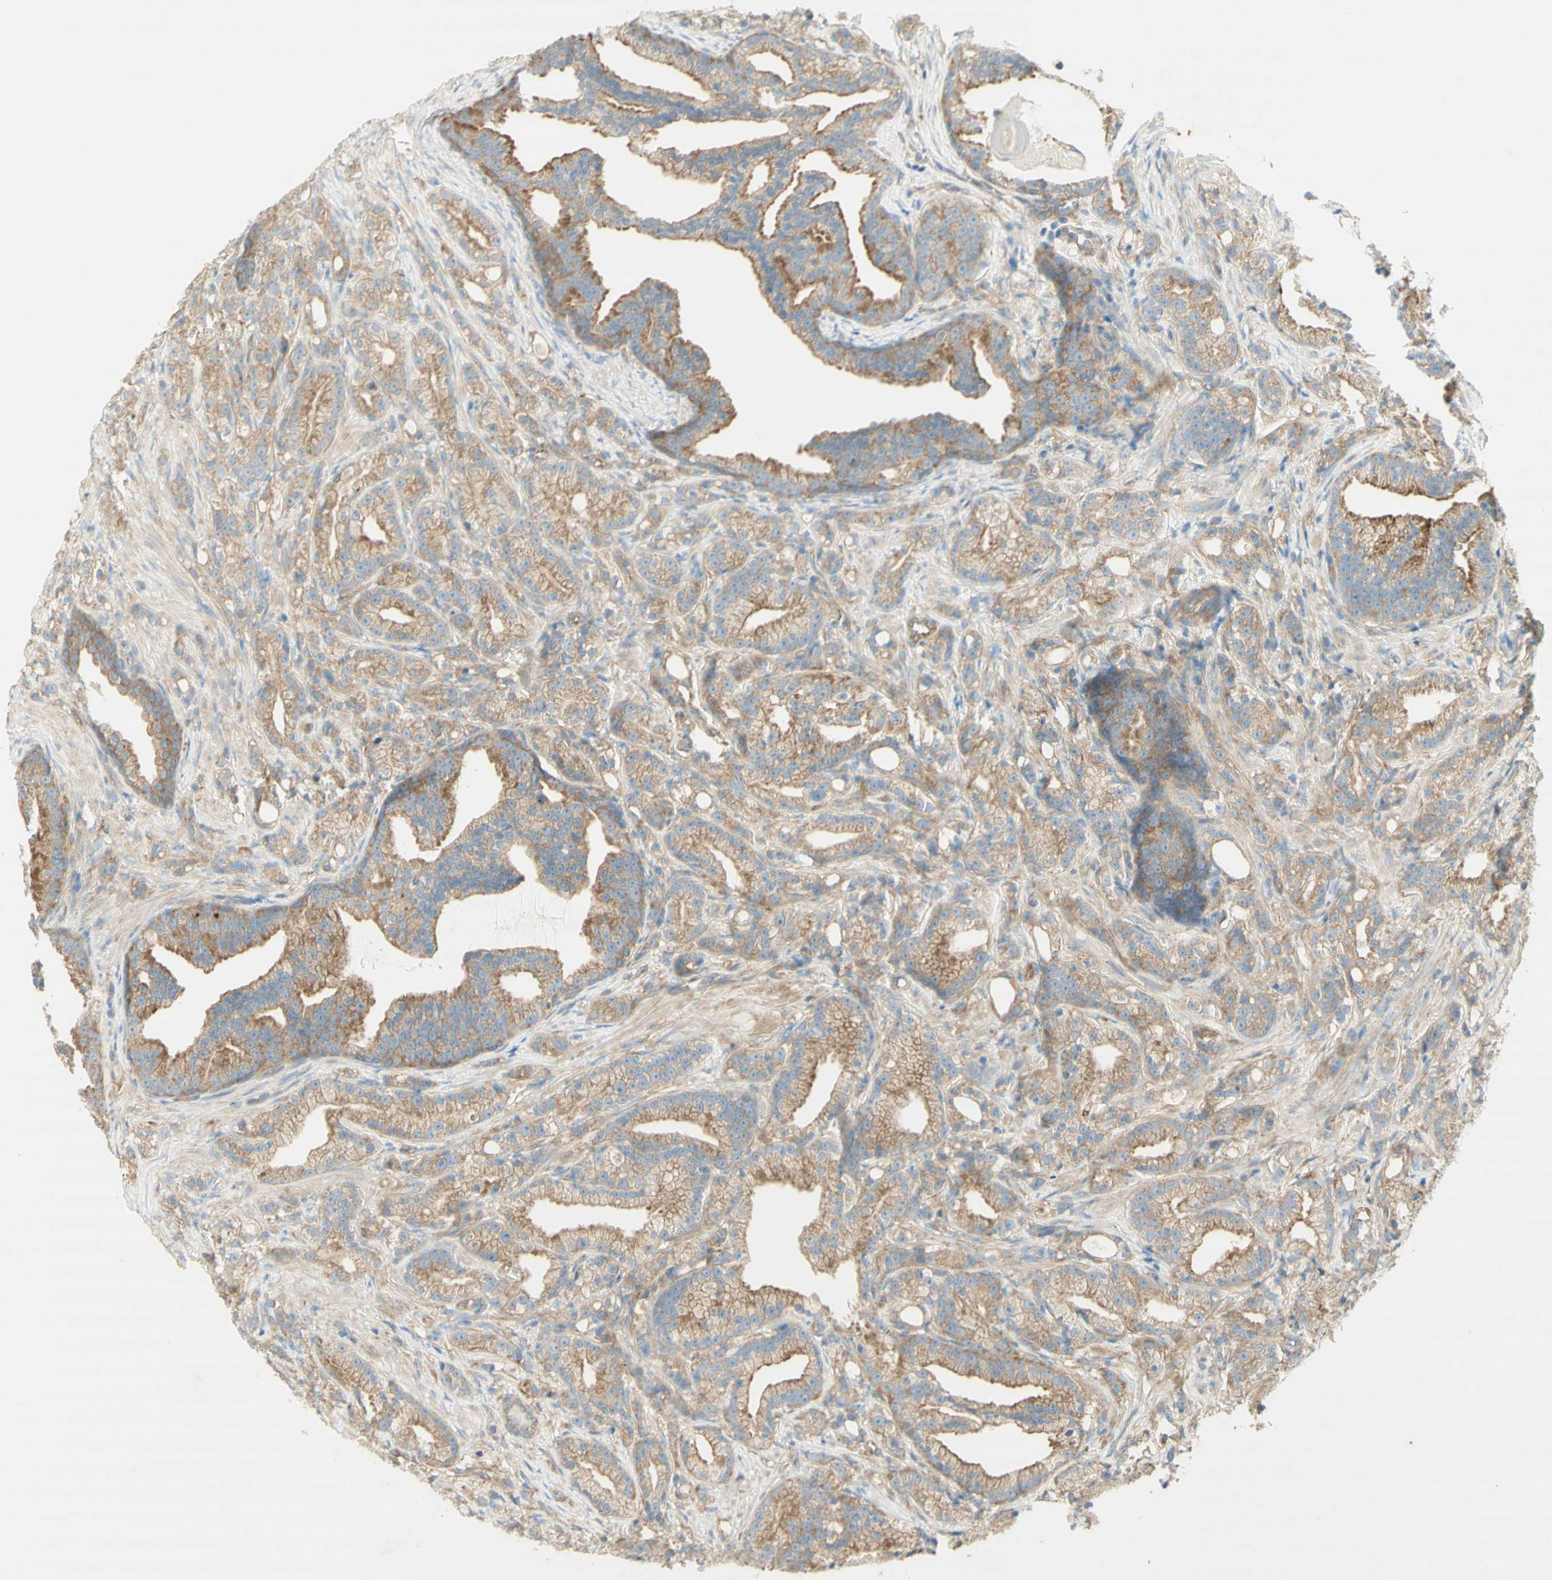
{"staining": {"intensity": "moderate", "quantity": "25%-75%", "location": "cytoplasmic/membranous"}, "tissue": "prostate cancer", "cell_type": "Tumor cells", "image_type": "cancer", "snomed": [{"axis": "morphology", "description": "Adenocarcinoma, Low grade"}, {"axis": "topography", "description": "Prostate"}], "caption": "Prostate cancer stained with DAB immunohistochemistry (IHC) displays medium levels of moderate cytoplasmic/membranous expression in approximately 25%-75% of tumor cells.", "gene": "DYNC1H1", "patient": {"sex": "male", "age": 89}}